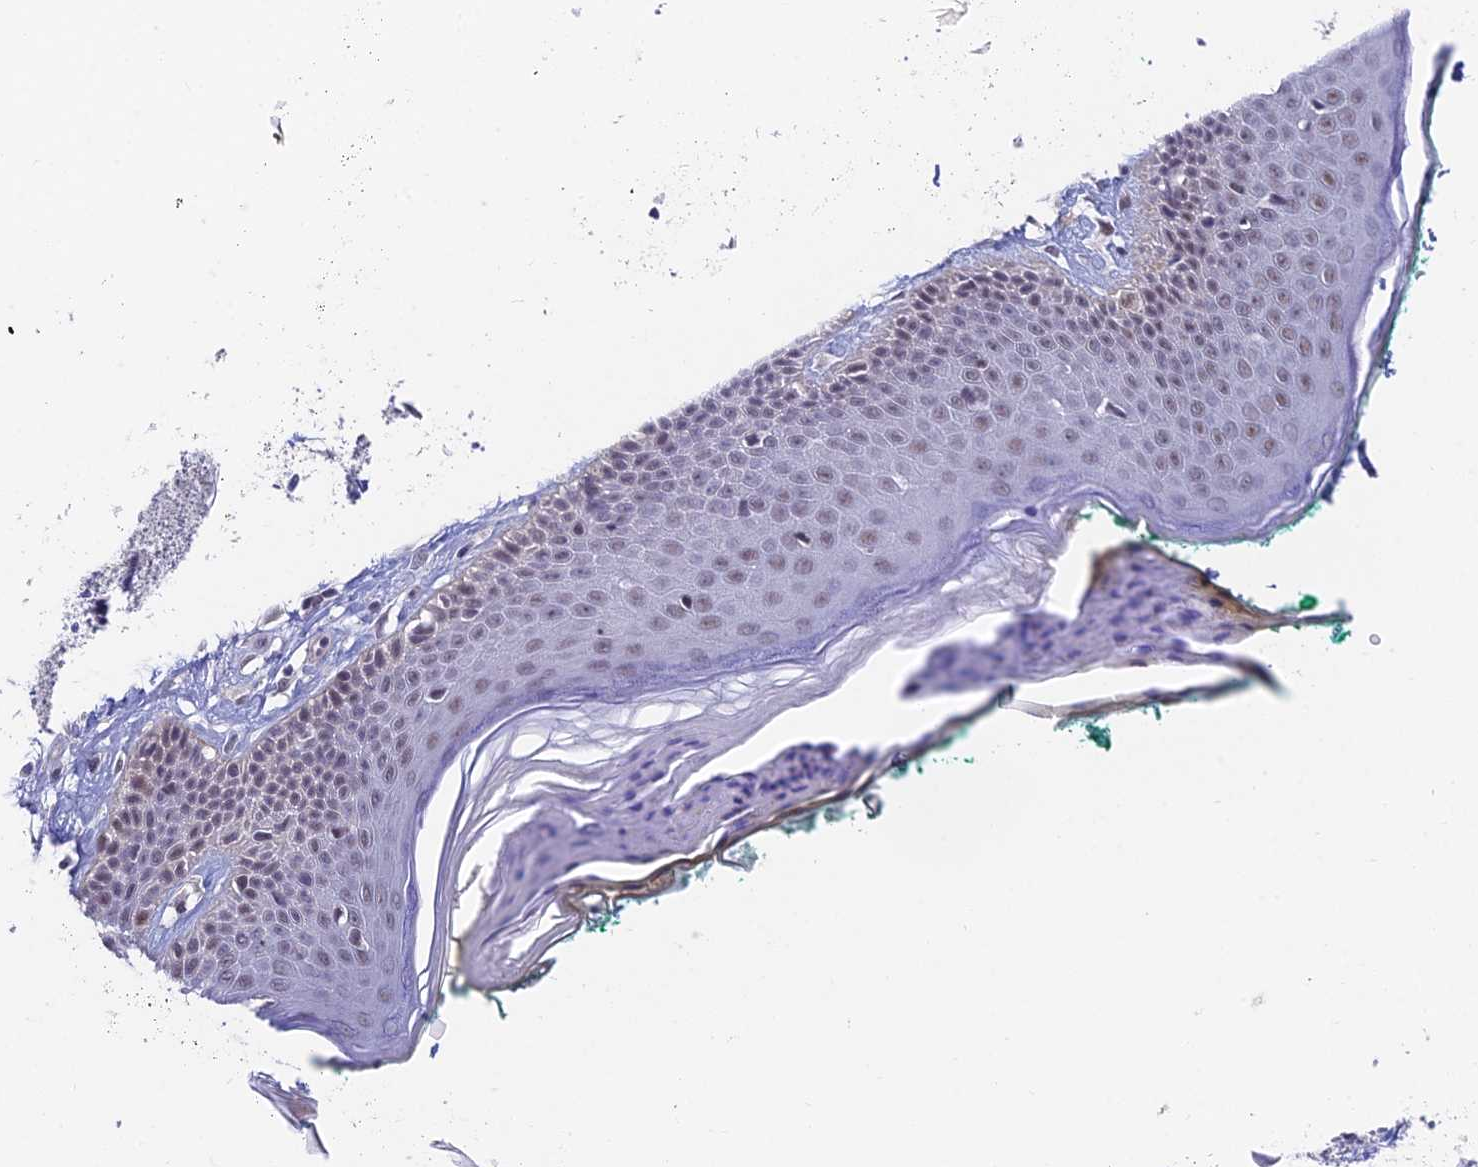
{"staining": {"intensity": "weak", "quantity": "25%-75%", "location": "cytoplasmic/membranous,nuclear"}, "tissue": "skin", "cell_type": "Fibroblasts", "image_type": "normal", "snomed": [{"axis": "morphology", "description": "Normal tissue, NOS"}, {"axis": "morphology", "description": "Malignant melanoma, NOS"}, {"axis": "topography", "description": "Skin"}], "caption": "IHC (DAB) staining of benign skin displays weak cytoplasmic/membranous,nuclear protein positivity in approximately 25%-75% of fibroblasts.", "gene": "NSMCE1", "patient": {"sex": "male", "age": 62}}